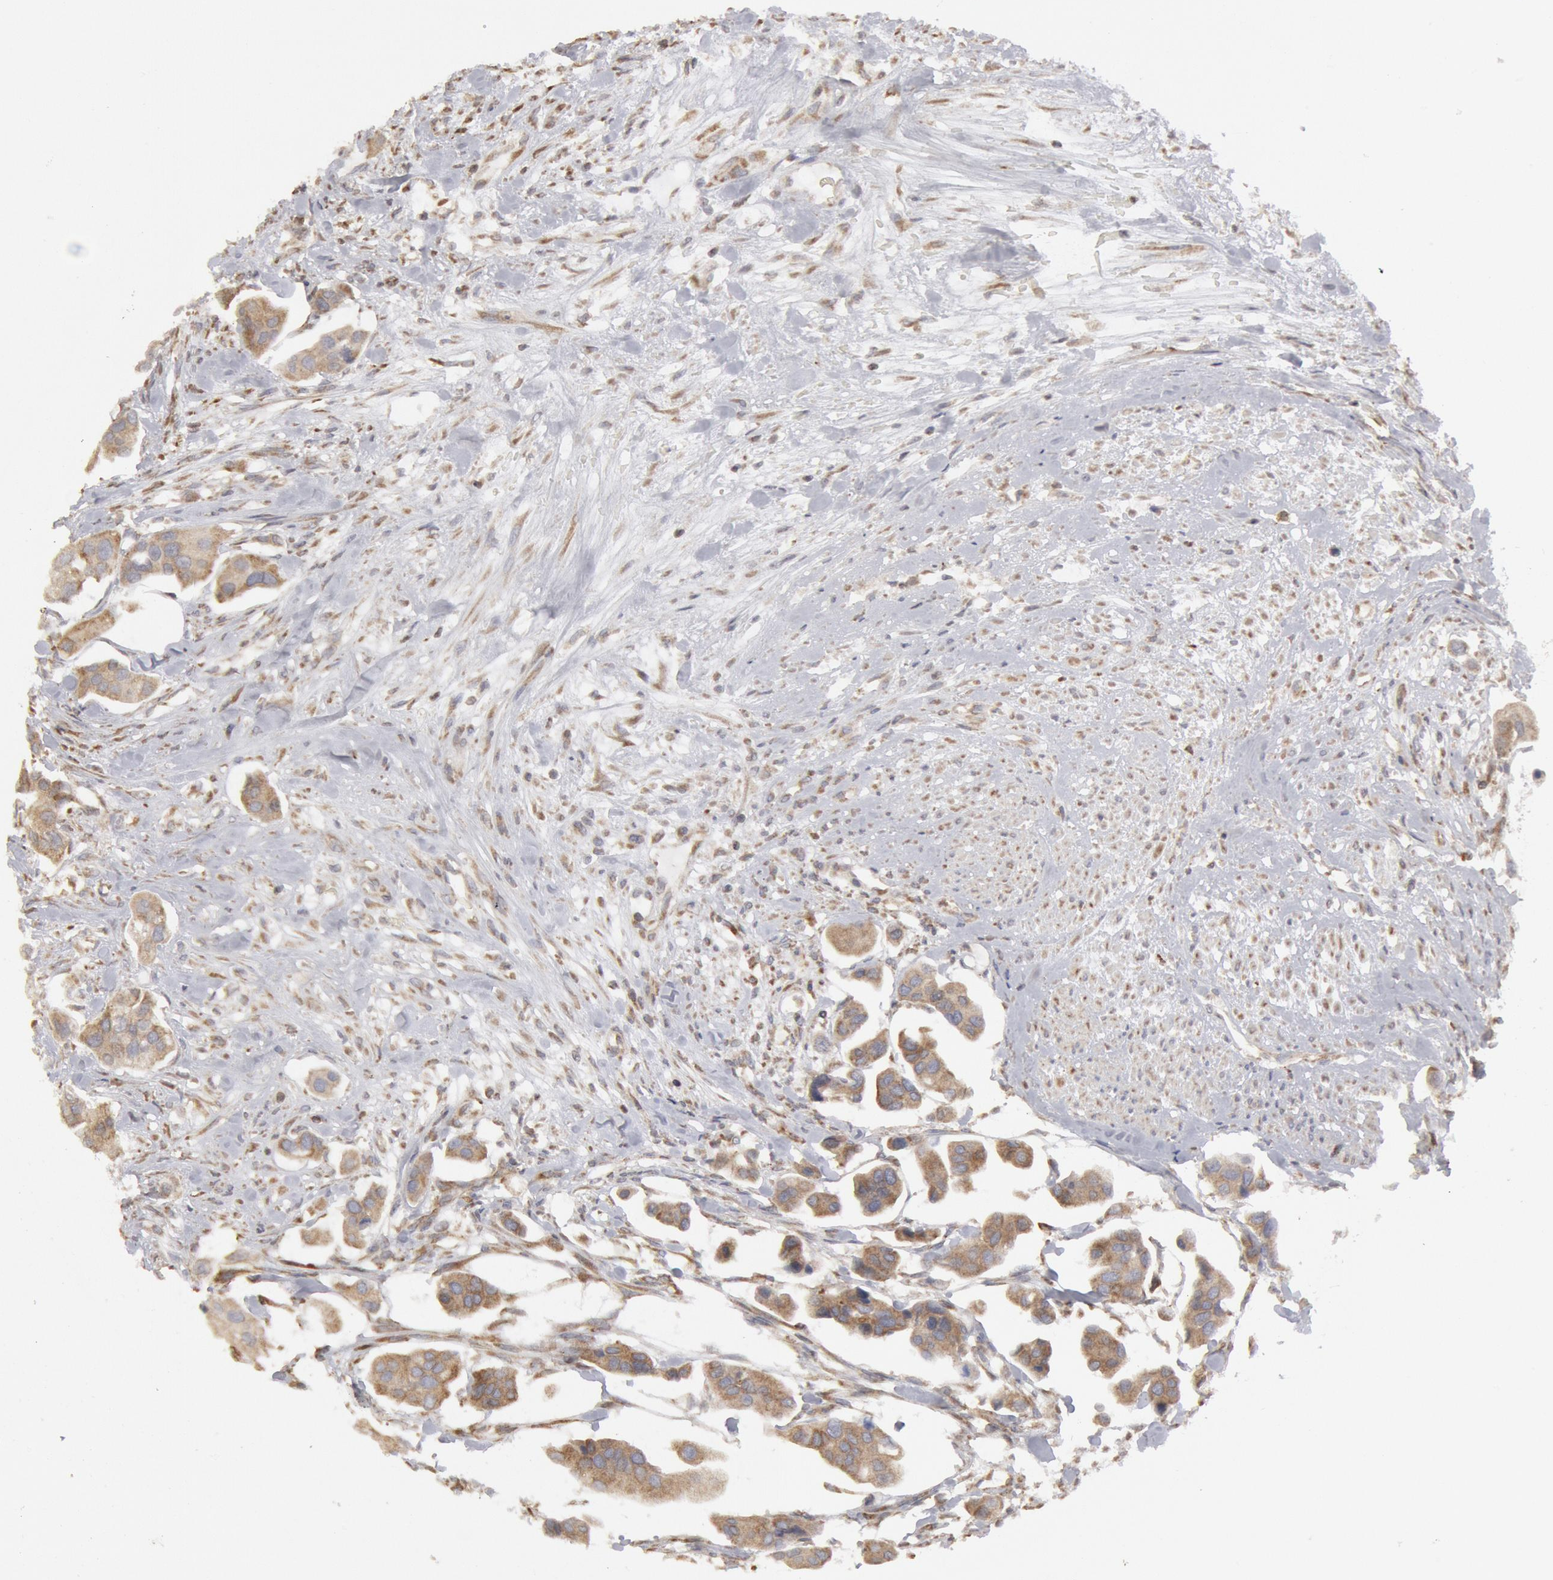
{"staining": {"intensity": "weak", "quantity": ">75%", "location": "cytoplasmic/membranous"}, "tissue": "urothelial cancer", "cell_type": "Tumor cells", "image_type": "cancer", "snomed": [{"axis": "morphology", "description": "Adenocarcinoma, NOS"}, {"axis": "topography", "description": "Urinary bladder"}], "caption": "Protein expression analysis of urothelial cancer demonstrates weak cytoplasmic/membranous staining in approximately >75% of tumor cells.", "gene": "OSBPL8", "patient": {"sex": "male", "age": 61}}